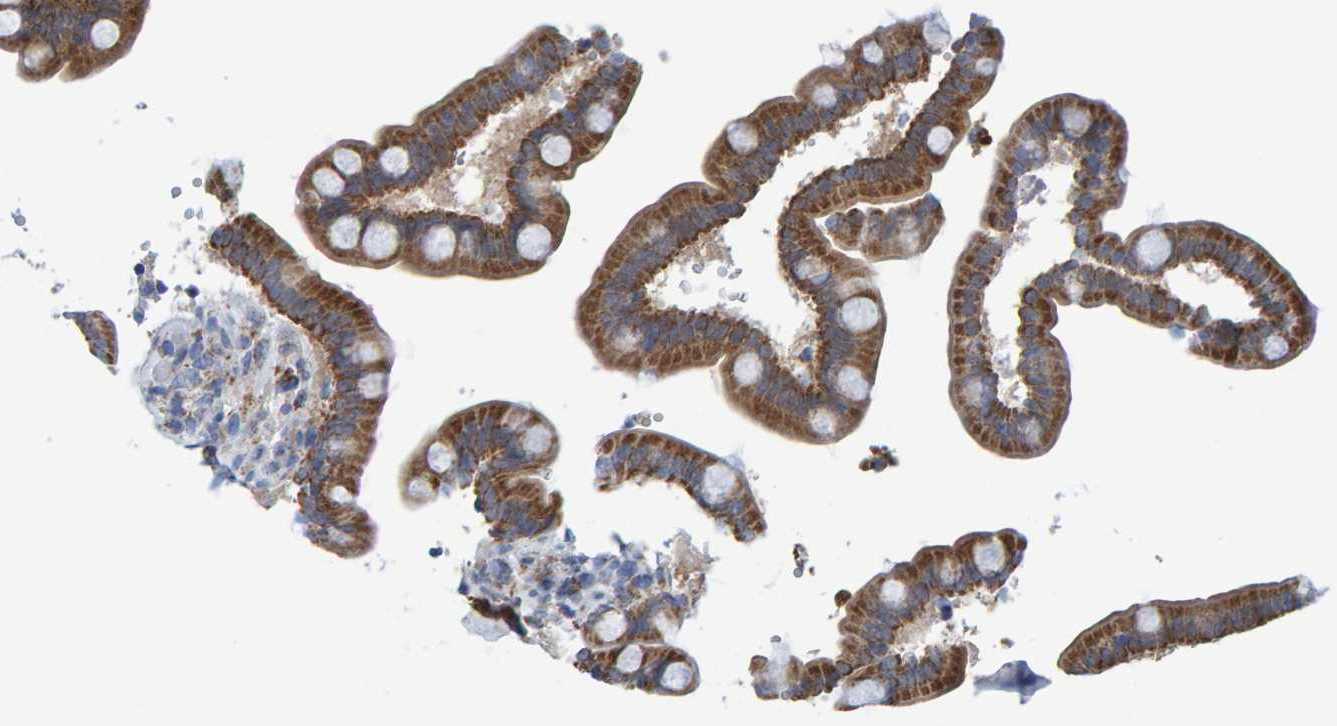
{"staining": {"intensity": "negative", "quantity": "none", "location": "none"}, "tissue": "colon", "cell_type": "Endothelial cells", "image_type": "normal", "snomed": [{"axis": "morphology", "description": "Normal tissue, NOS"}, {"axis": "topography", "description": "Colon"}], "caption": "Endothelial cells show no significant protein expression in unremarkable colon. (Stains: DAB immunohistochemistry with hematoxylin counter stain, Microscopy: brightfield microscopy at high magnification).", "gene": "MRPS7", "patient": {"sex": "male", "age": 73}}